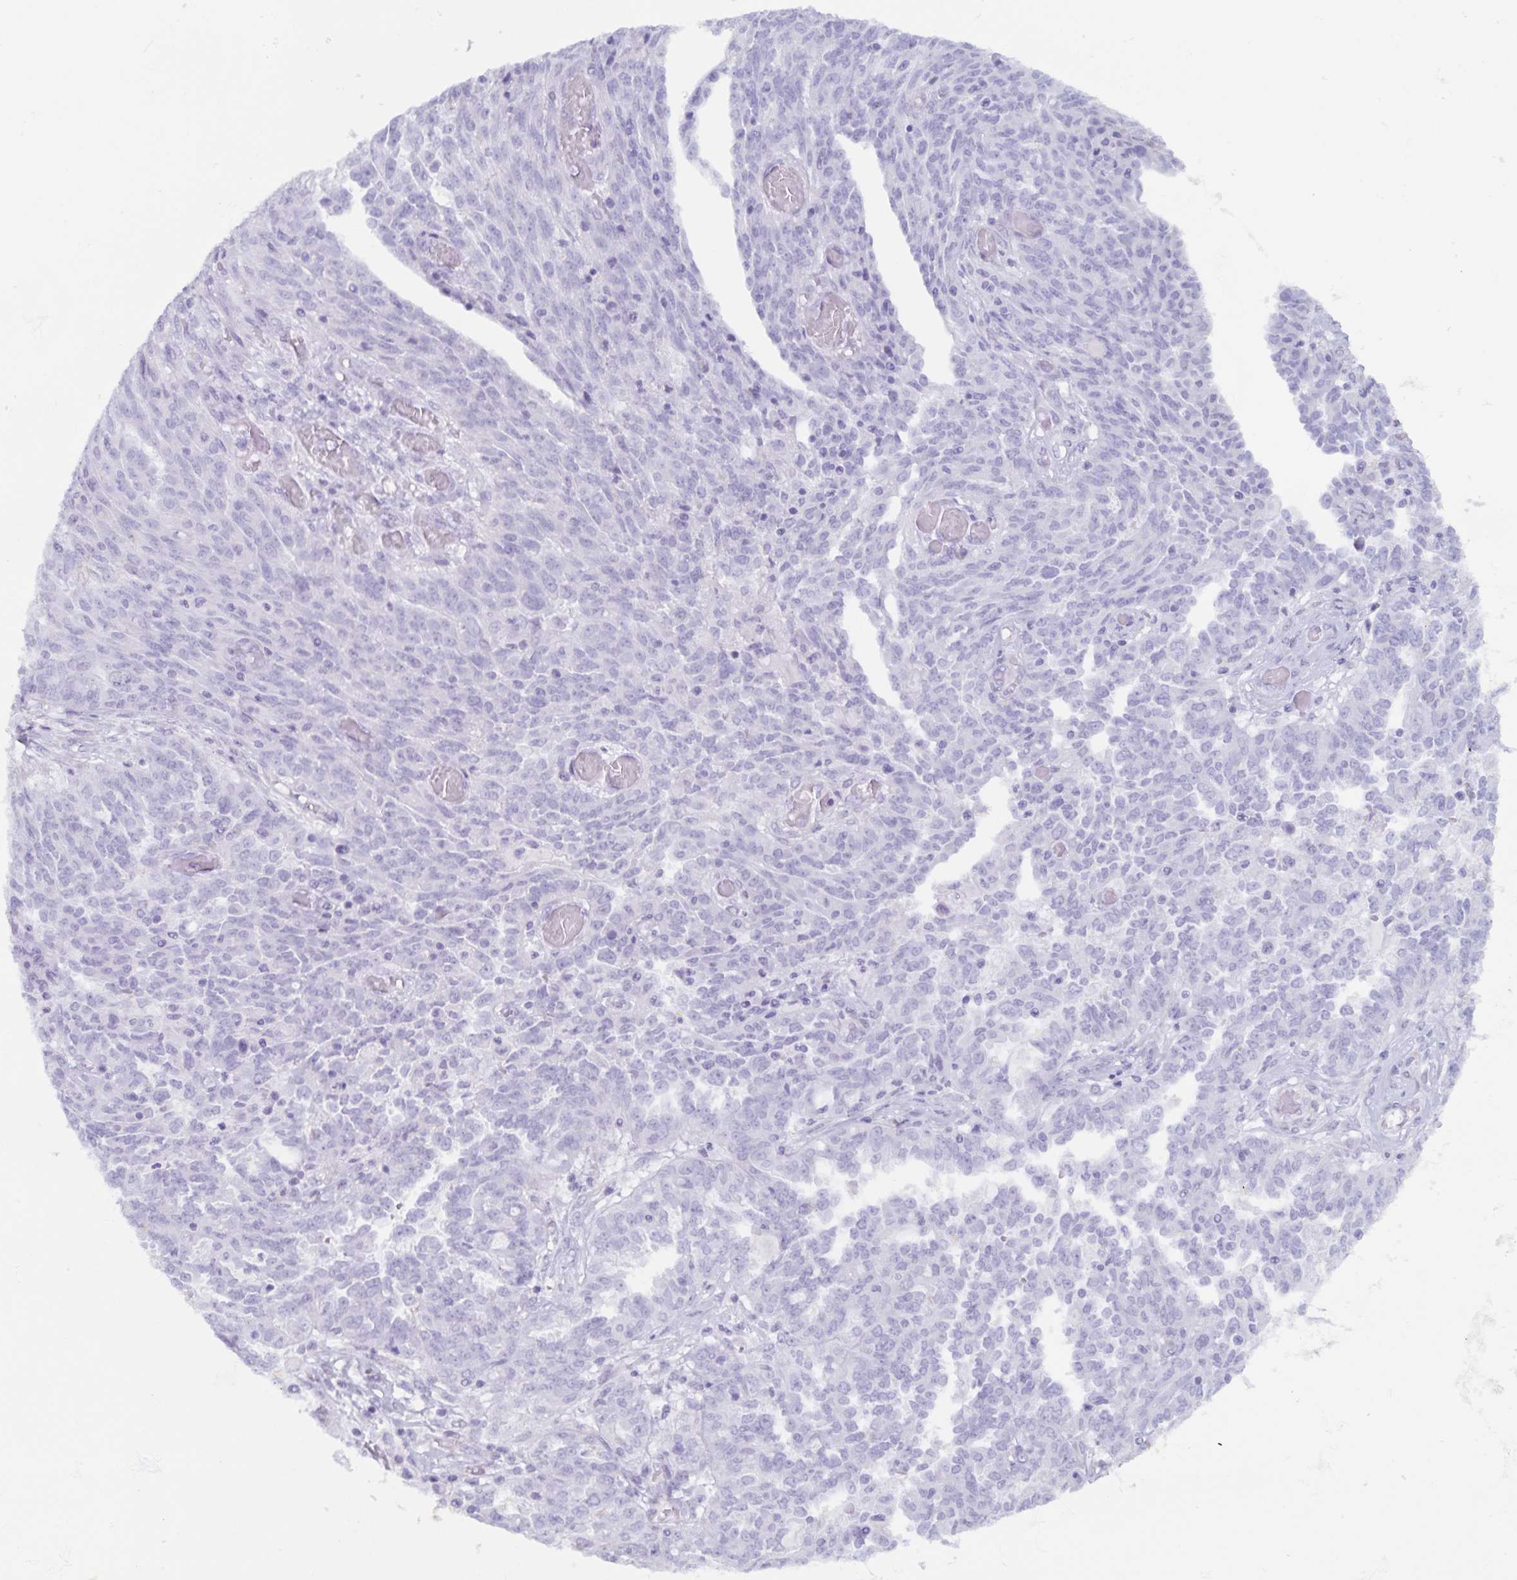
{"staining": {"intensity": "negative", "quantity": "none", "location": "none"}, "tissue": "ovarian cancer", "cell_type": "Tumor cells", "image_type": "cancer", "snomed": [{"axis": "morphology", "description": "Cystadenocarcinoma, serous, NOS"}, {"axis": "topography", "description": "Ovary"}], "caption": "Tumor cells show no significant protein positivity in ovarian cancer. The staining is performed using DAB brown chromogen with nuclei counter-stained in using hematoxylin.", "gene": "GPR137", "patient": {"sex": "female", "age": 67}}